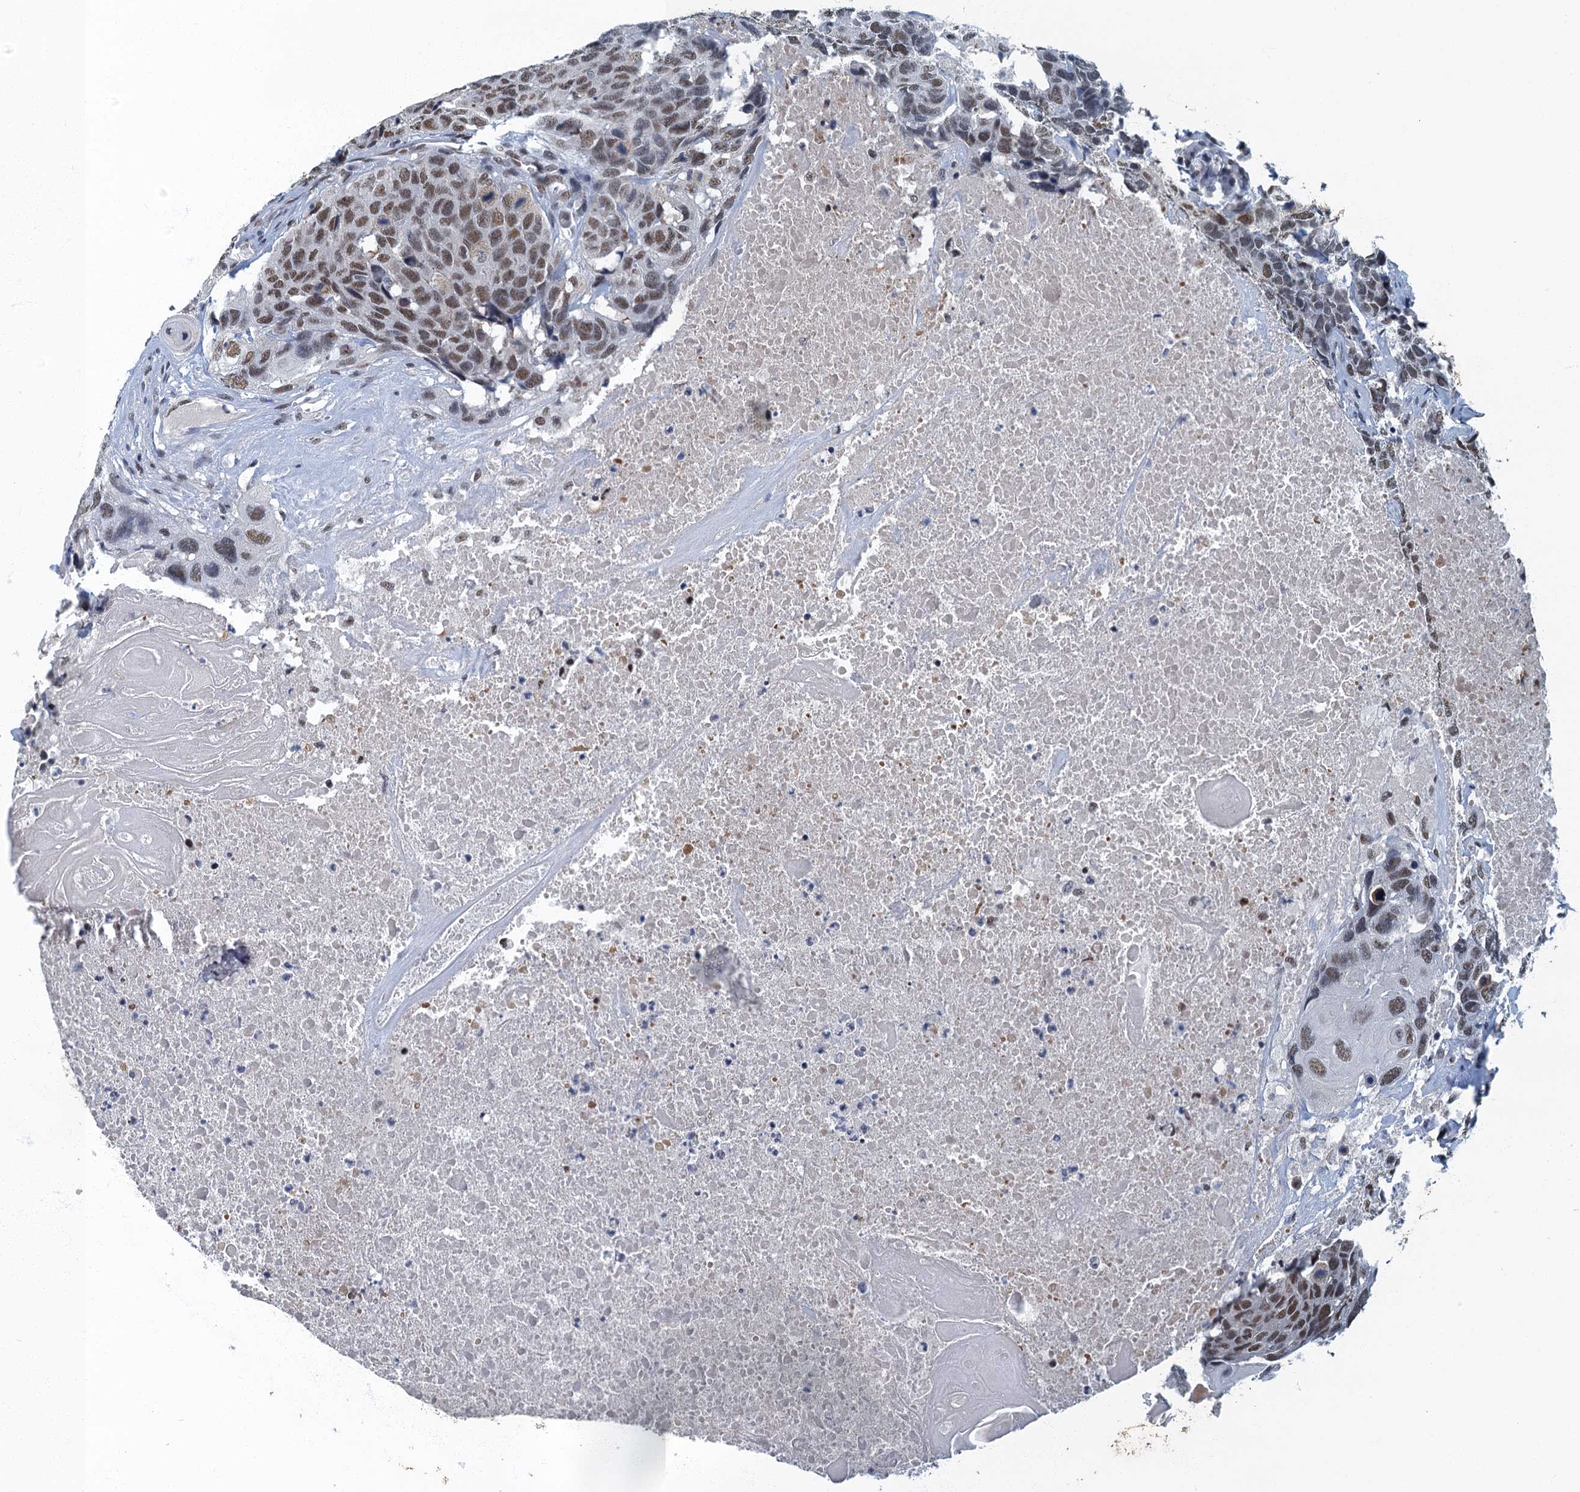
{"staining": {"intensity": "moderate", "quantity": ">75%", "location": "nuclear"}, "tissue": "head and neck cancer", "cell_type": "Tumor cells", "image_type": "cancer", "snomed": [{"axis": "morphology", "description": "Squamous cell carcinoma, NOS"}, {"axis": "topography", "description": "Head-Neck"}], "caption": "Immunohistochemistry (IHC) histopathology image of head and neck cancer stained for a protein (brown), which exhibits medium levels of moderate nuclear expression in approximately >75% of tumor cells.", "gene": "GADL1", "patient": {"sex": "male", "age": 66}}